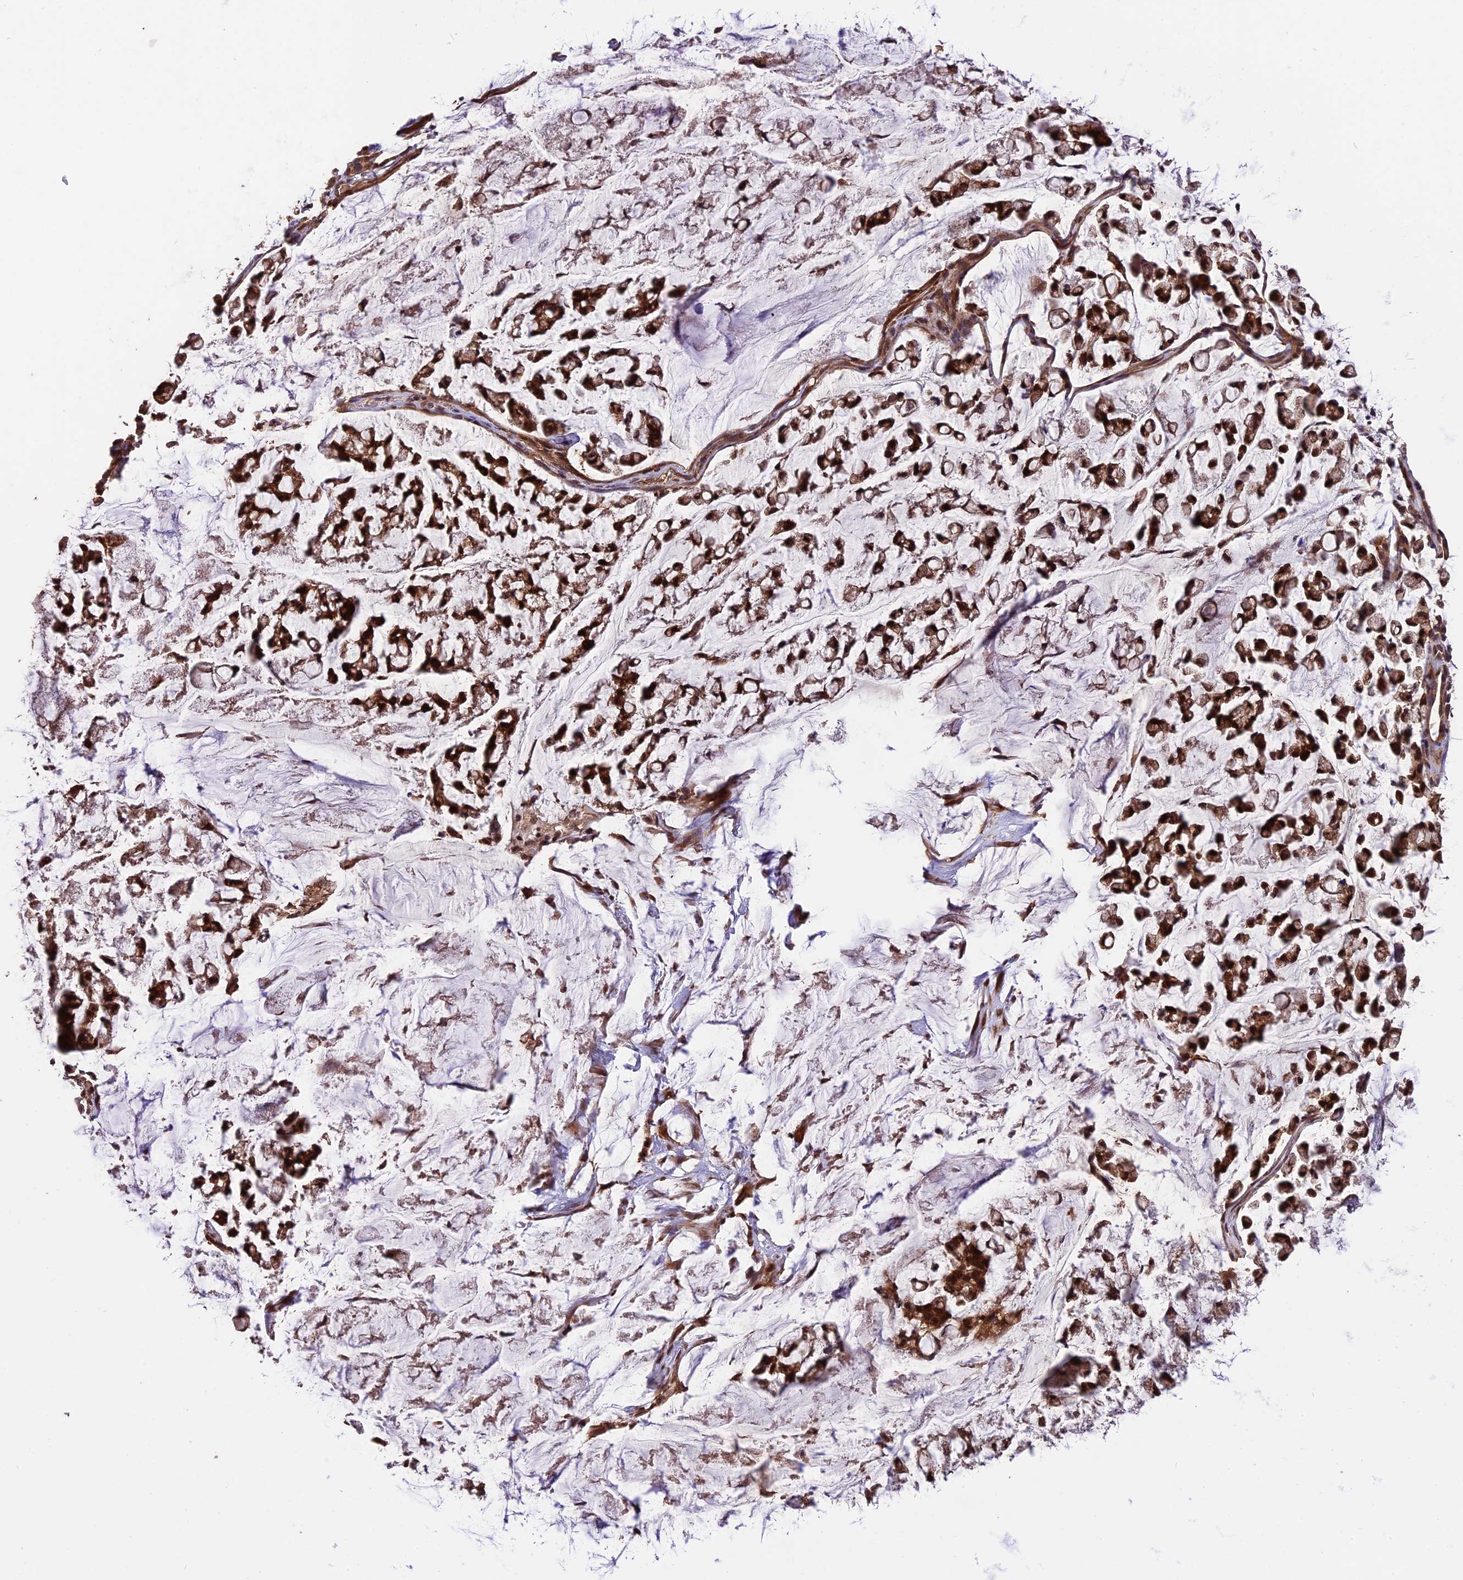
{"staining": {"intensity": "strong", "quantity": ">75%", "location": "cytoplasmic/membranous,nuclear"}, "tissue": "stomach cancer", "cell_type": "Tumor cells", "image_type": "cancer", "snomed": [{"axis": "morphology", "description": "Adenocarcinoma, NOS"}, {"axis": "topography", "description": "Stomach, lower"}], "caption": "This photomicrograph shows immunohistochemistry staining of human adenocarcinoma (stomach), with high strong cytoplasmic/membranous and nuclear expression in approximately >75% of tumor cells.", "gene": "TRMT1", "patient": {"sex": "male", "age": 67}}